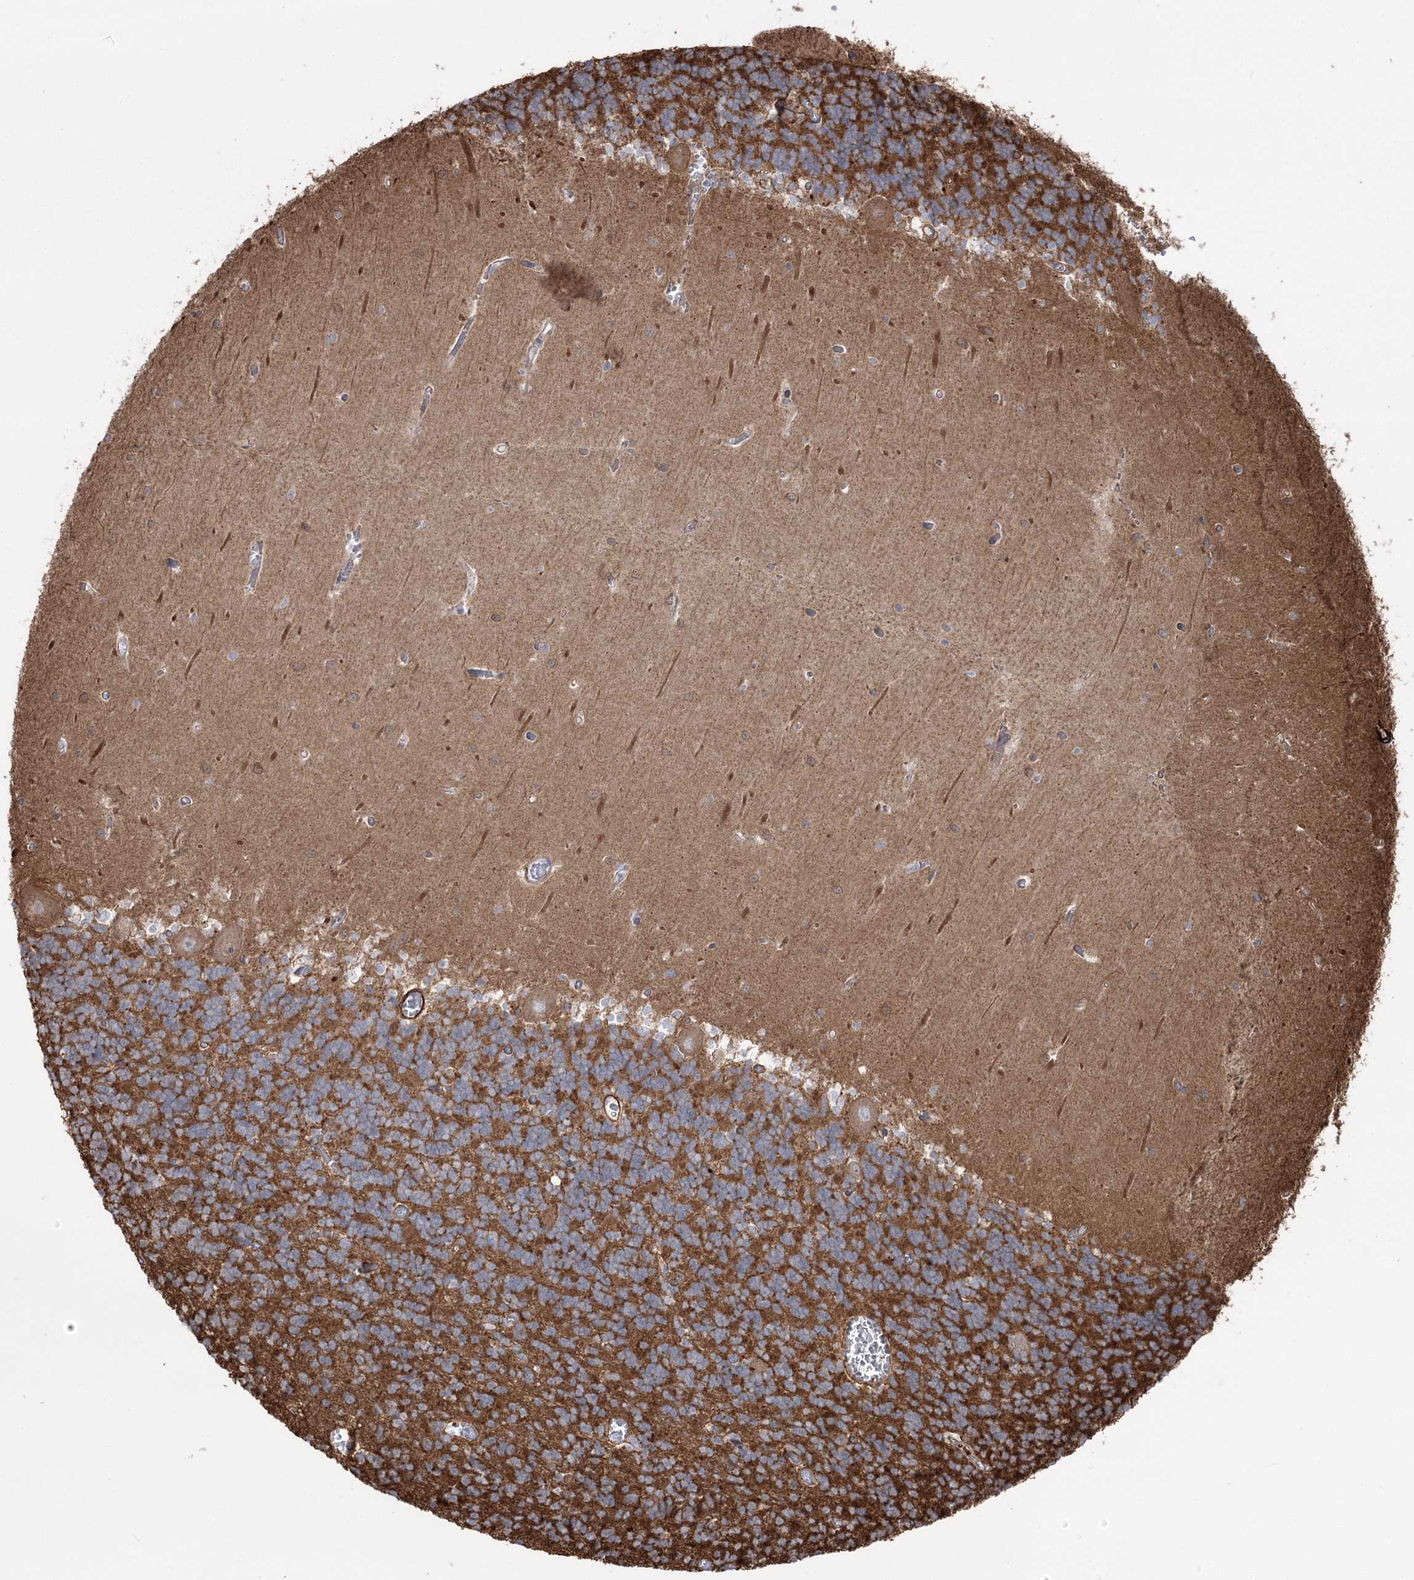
{"staining": {"intensity": "moderate", "quantity": ">75%", "location": "cytoplasmic/membranous"}, "tissue": "cerebellum", "cell_type": "Cells in granular layer", "image_type": "normal", "snomed": [{"axis": "morphology", "description": "Normal tissue, NOS"}, {"axis": "topography", "description": "Cerebellum"}], "caption": "The micrograph shows immunohistochemical staining of benign cerebellum. There is moderate cytoplasmic/membranous positivity is seen in about >75% of cells in granular layer. The protein is shown in brown color, while the nuclei are stained blue.", "gene": "PLEKHA5", "patient": {"sex": "male", "age": 37}}